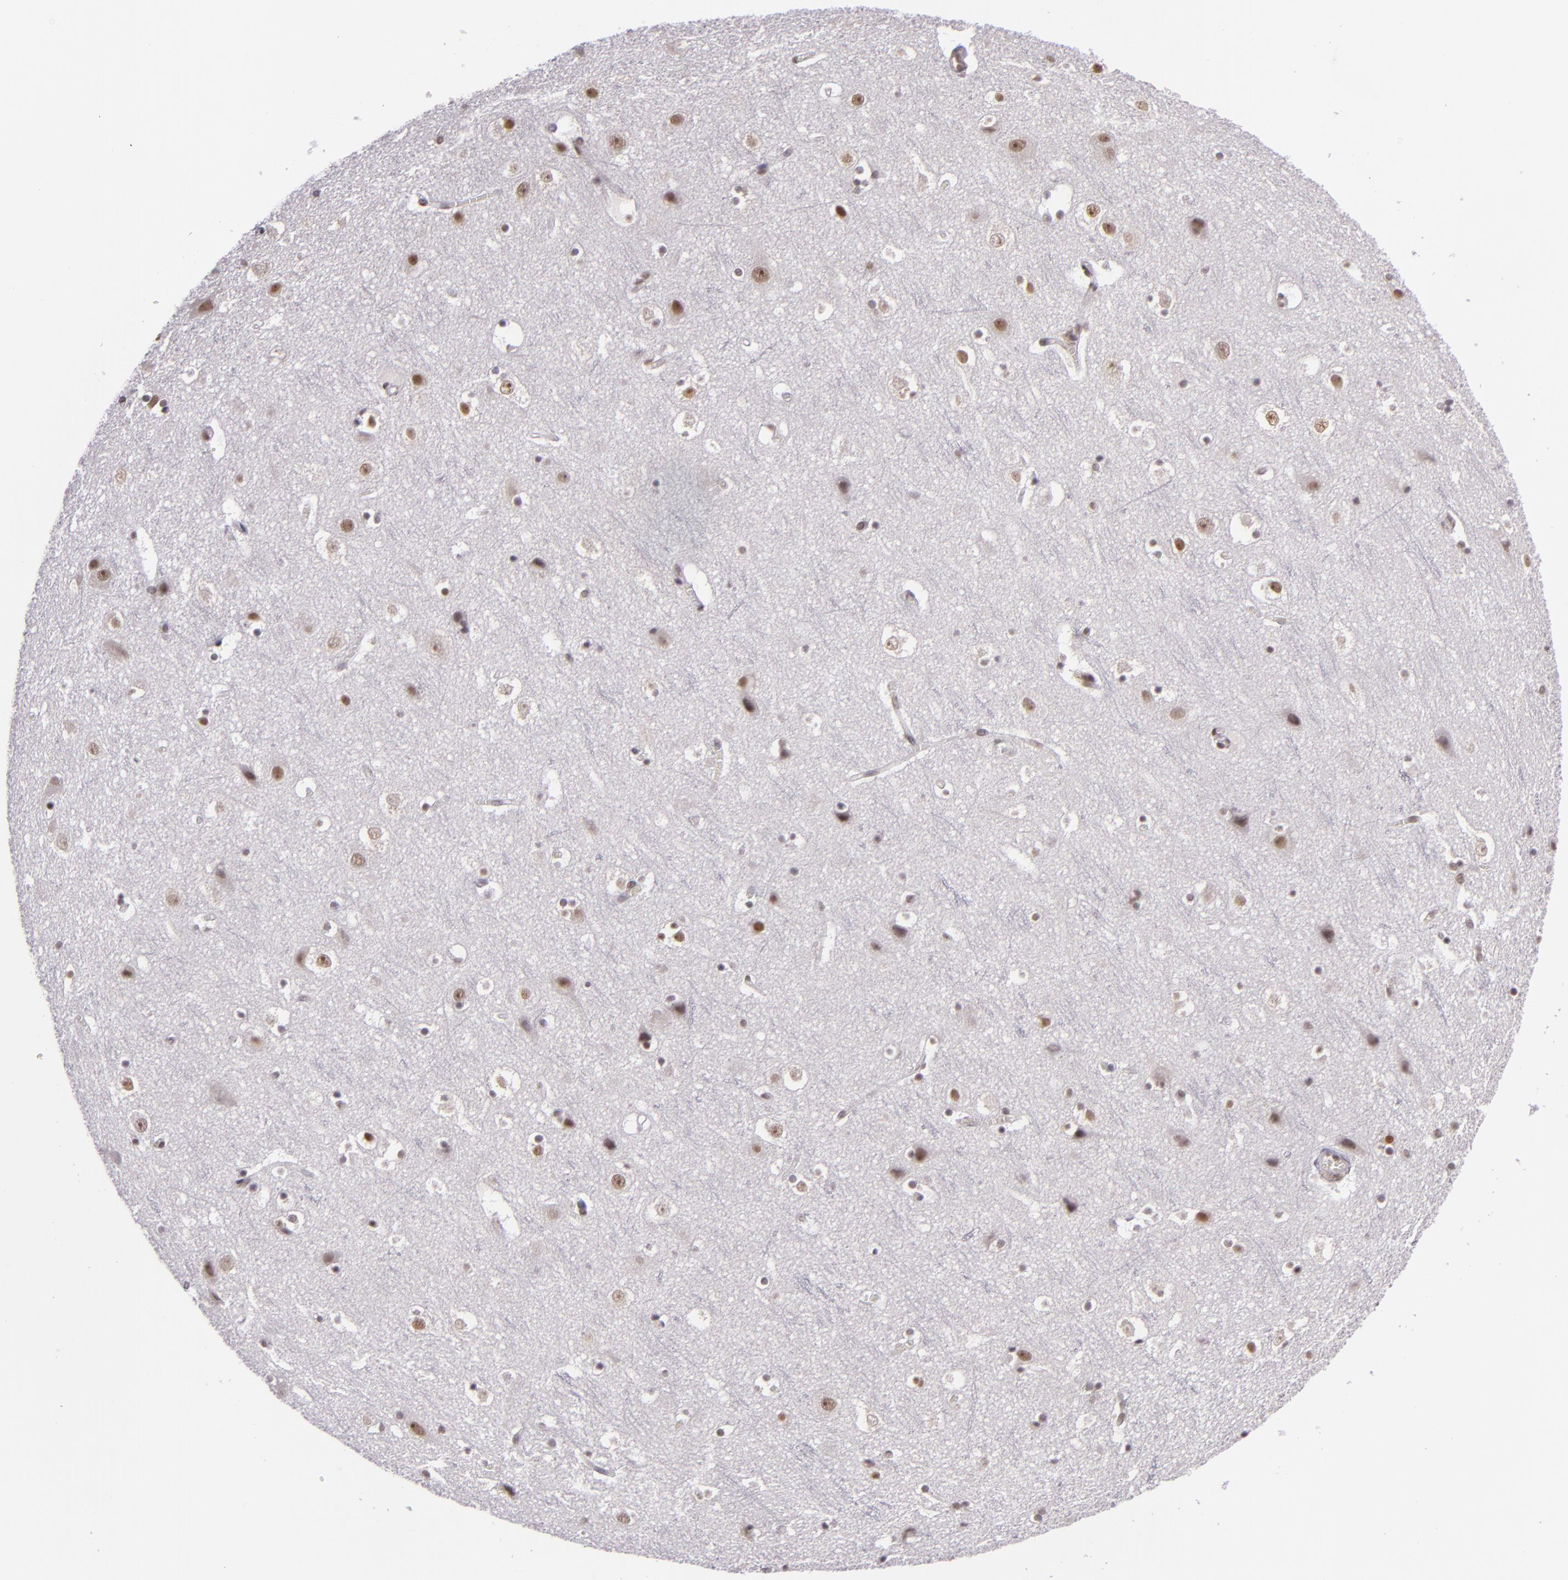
{"staining": {"intensity": "weak", "quantity": "25%-75%", "location": "nuclear"}, "tissue": "cerebral cortex", "cell_type": "Endothelial cells", "image_type": "normal", "snomed": [{"axis": "morphology", "description": "Normal tissue, NOS"}, {"axis": "topography", "description": "Cerebral cortex"}], "caption": "Normal cerebral cortex displays weak nuclear positivity in about 25%-75% of endothelial cells.", "gene": "ZFX", "patient": {"sex": "male", "age": 45}}